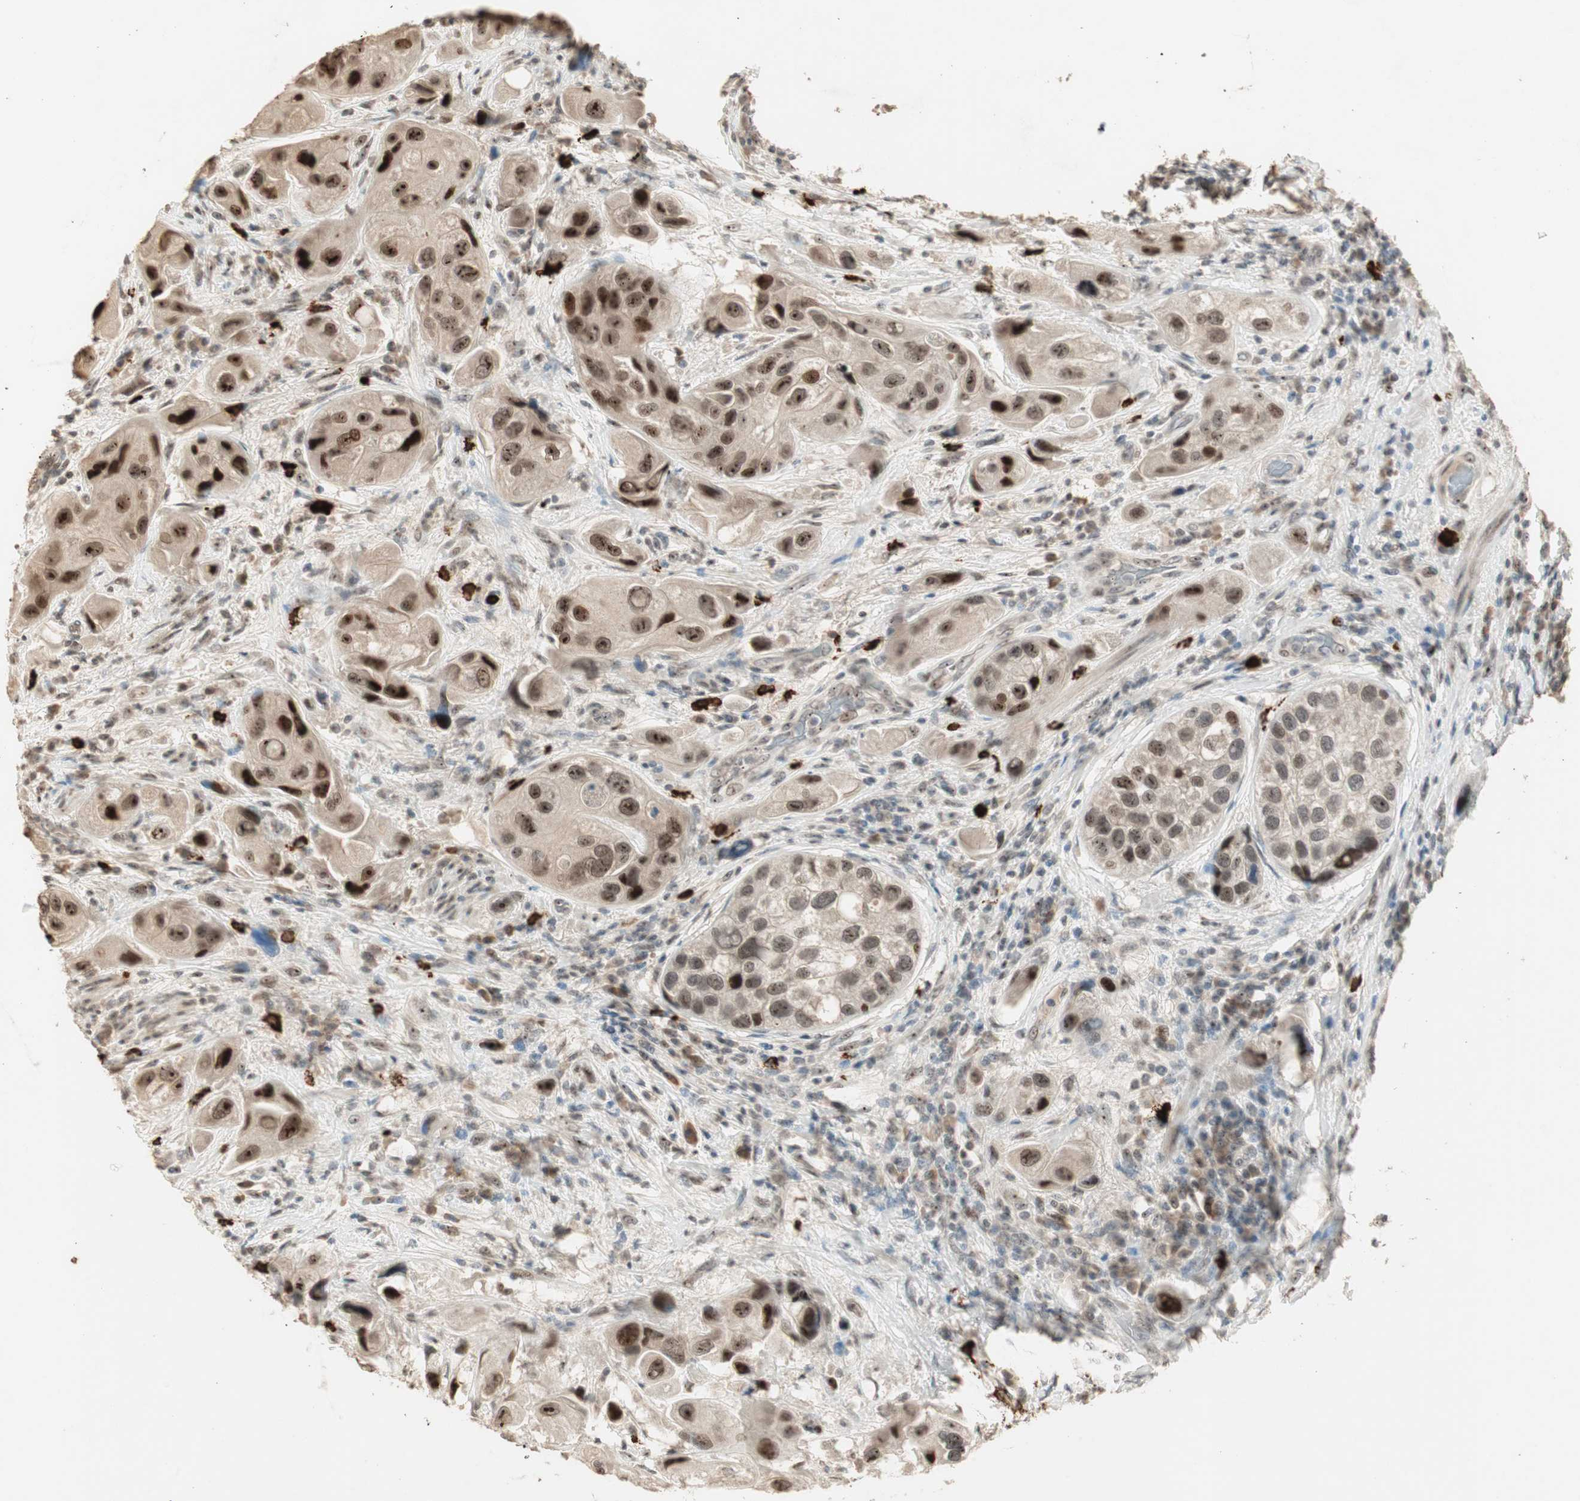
{"staining": {"intensity": "strong", "quantity": ">75%", "location": "nuclear"}, "tissue": "urothelial cancer", "cell_type": "Tumor cells", "image_type": "cancer", "snomed": [{"axis": "morphology", "description": "Urothelial carcinoma, High grade"}, {"axis": "topography", "description": "Urinary bladder"}], "caption": "There is high levels of strong nuclear expression in tumor cells of urothelial cancer, as demonstrated by immunohistochemical staining (brown color).", "gene": "ETV4", "patient": {"sex": "female", "age": 64}}